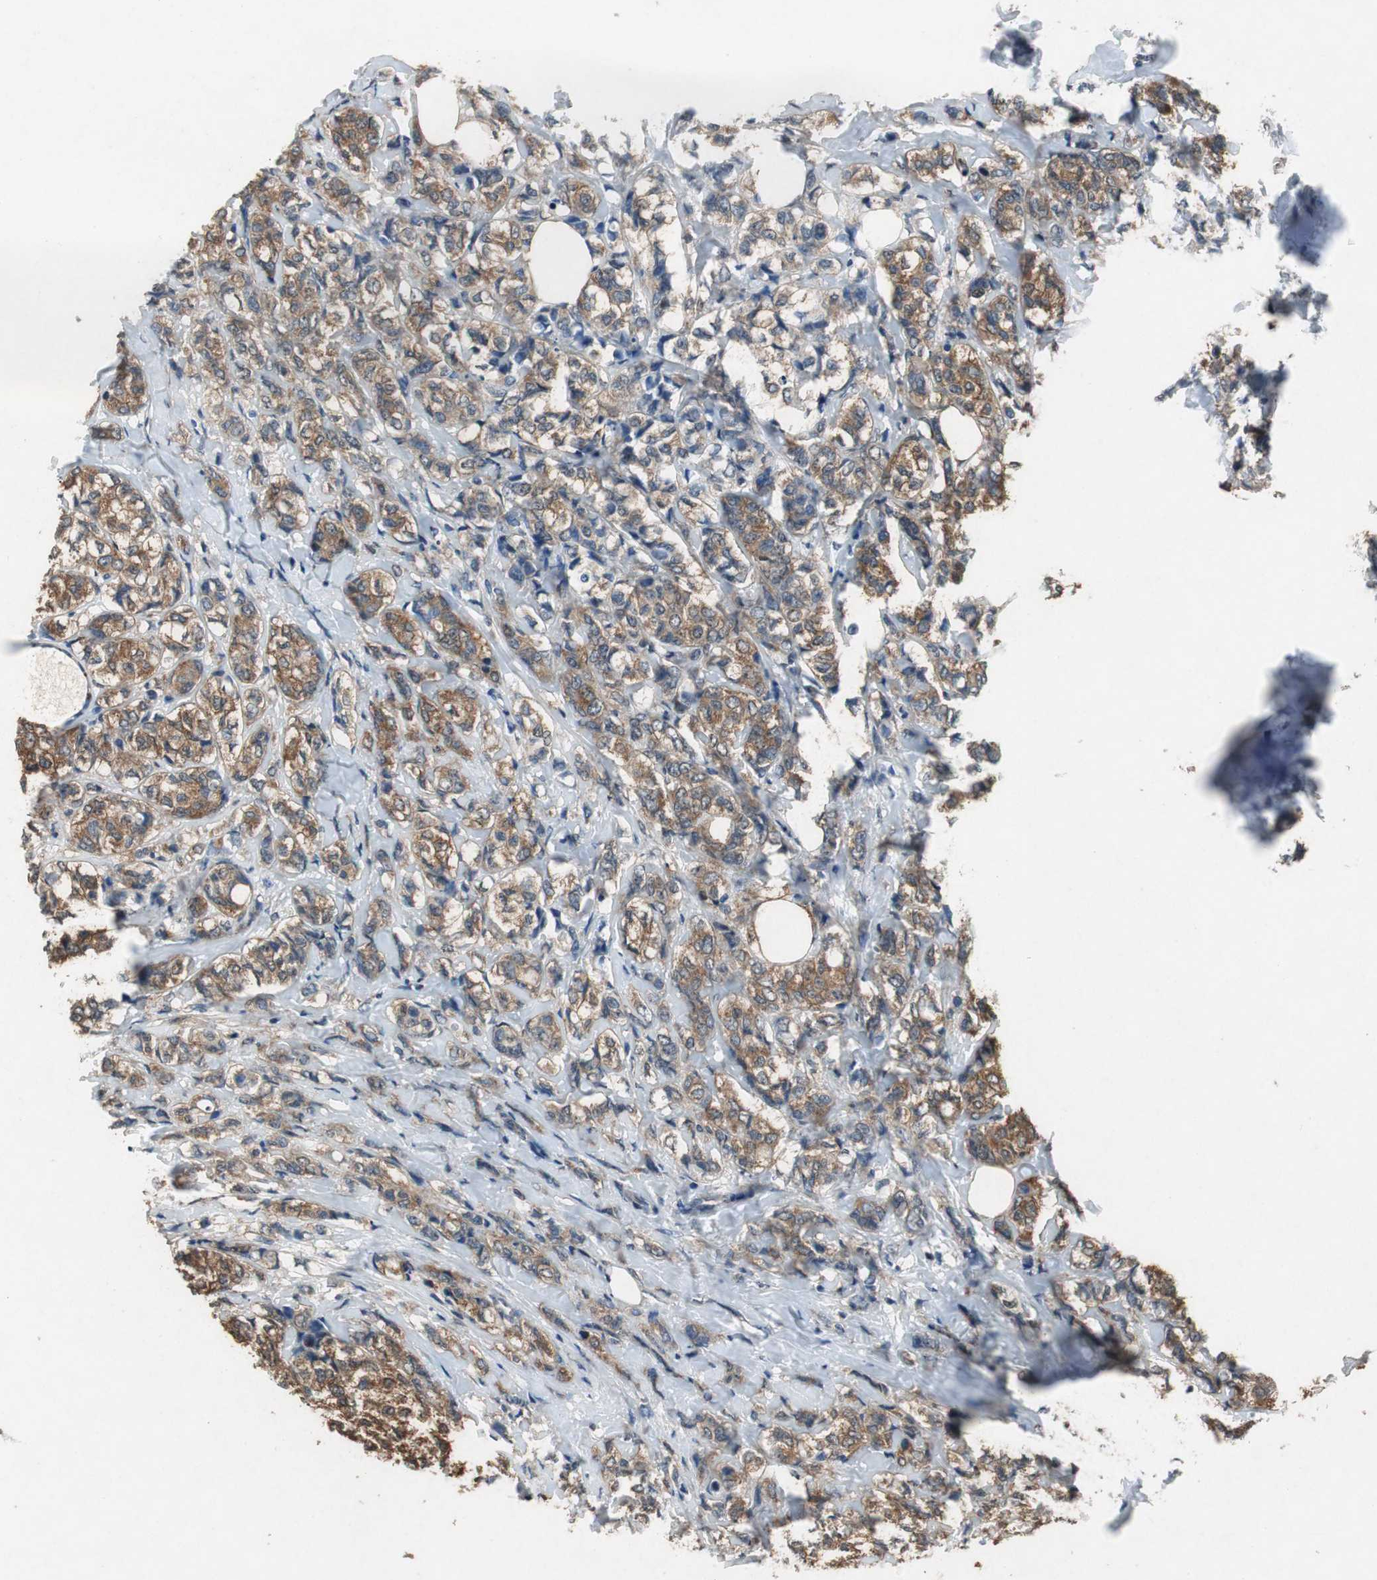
{"staining": {"intensity": "moderate", "quantity": ">75%", "location": "cytoplasmic/membranous"}, "tissue": "breast cancer", "cell_type": "Tumor cells", "image_type": "cancer", "snomed": [{"axis": "morphology", "description": "Lobular carcinoma"}, {"axis": "topography", "description": "Breast"}], "caption": "Tumor cells demonstrate moderate cytoplasmic/membranous staining in about >75% of cells in breast cancer (lobular carcinoma). The staining was performed using DAB (3,3'-diaminobenzidine), with brown indicating positive protein expression. Nuclei are stained blue with hematoxylin.", "gene": "RPL35", "patient": {"sex": "female", "age": 60}}